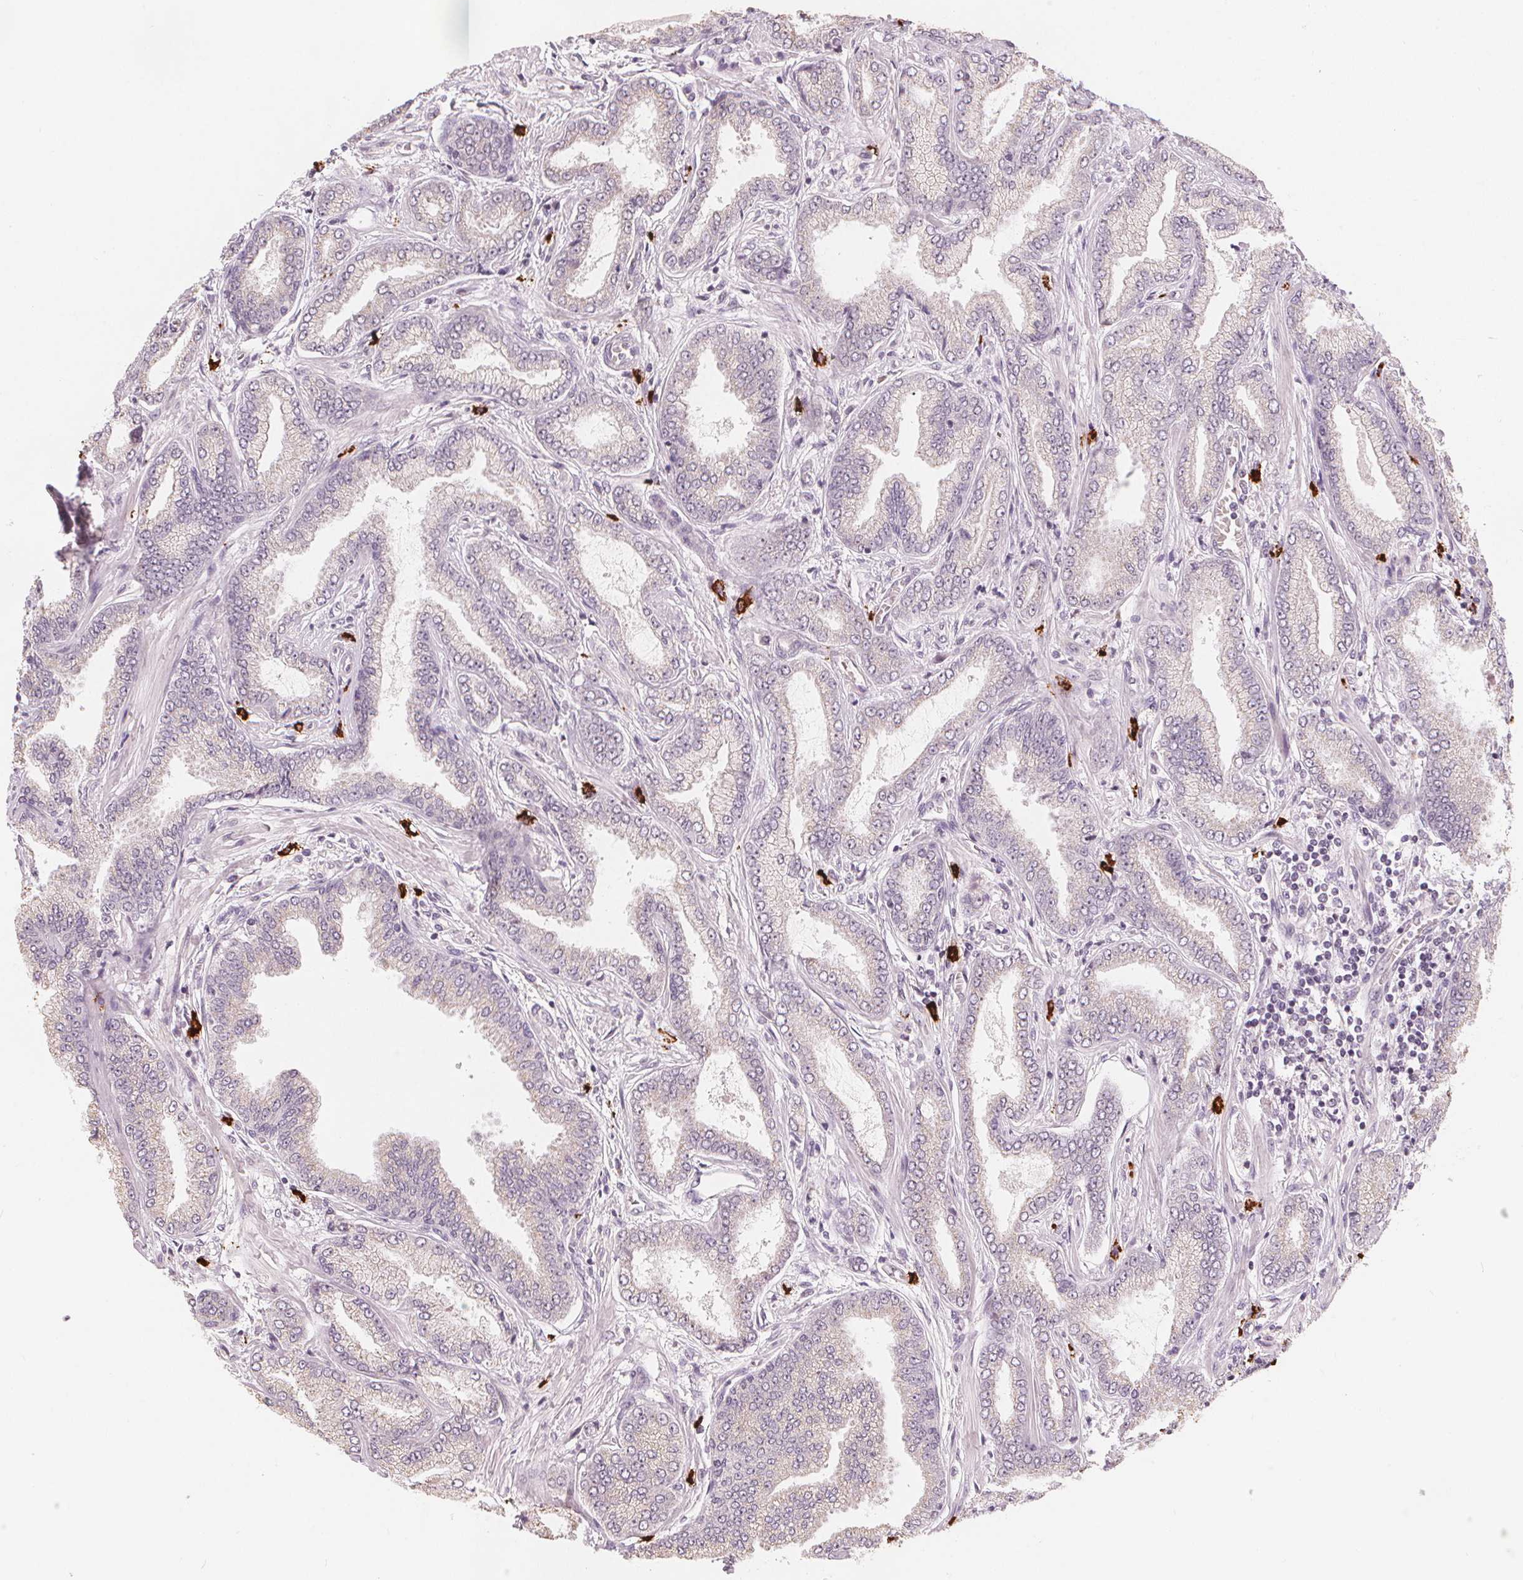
{"staining": {"intensity": "negative", "quantity": "none", "location": "none"}, "tissue": "prostate cancer", "cell_type": "Tumor cells", "image_type": "cancer", "snomed": [{"axis": "morphology", "description": "Adenocarcinoma, Low grade"}, {"axis": "topography", "description": "Prostate"}], "caption": "Immunohistochemistry (IHC) micrograph of human adenocarcinoma (low-grade) (prostate) stained for a protein (brown), which displays no expression in tumor cells.", "gene": "TIPIN", "patient": {"sex": "male", "age": 55}}